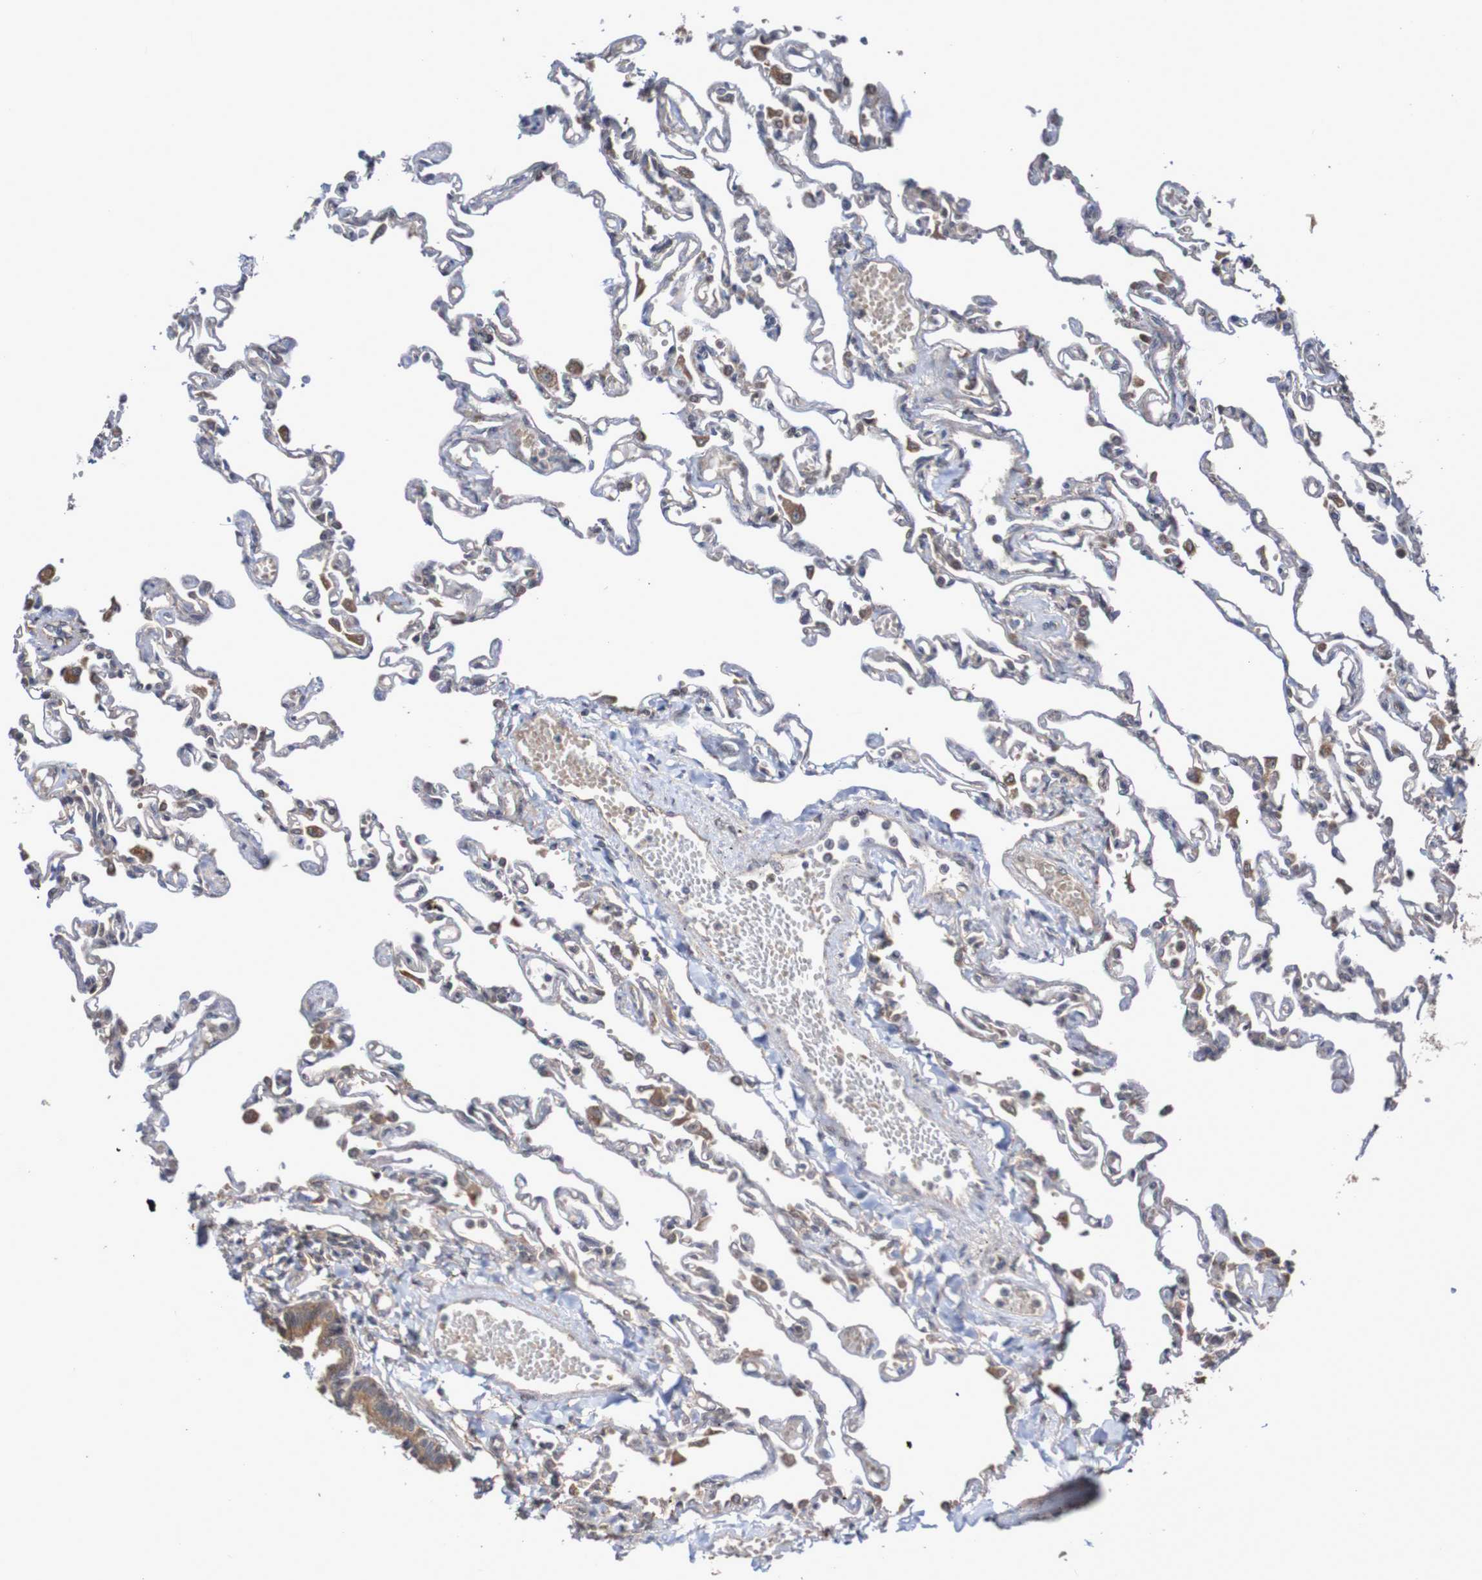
{"staining": {"intensity": "negative", "quantity": "none", "location": "none"}, "tissue": "lung", "cell_type": "Alveolar cells", "image_type": "normal", "snomed": [{"axis": "morphology", "description": "Normal tissue, NOS"}, {"axis": "topography", "description": "Lung"}], "caption": "High power microscopy image of an IHC histopathology image of normal lung, revealing no significant positivity in alveolar cells. The staining was performed using DAB to visualize the protein expression in brown, while the nuclei were stained in blue with hematoxylin (Magnification: 20x).", "gene": "PHPT1", "patient": {"sex": "male", "age": 21}}